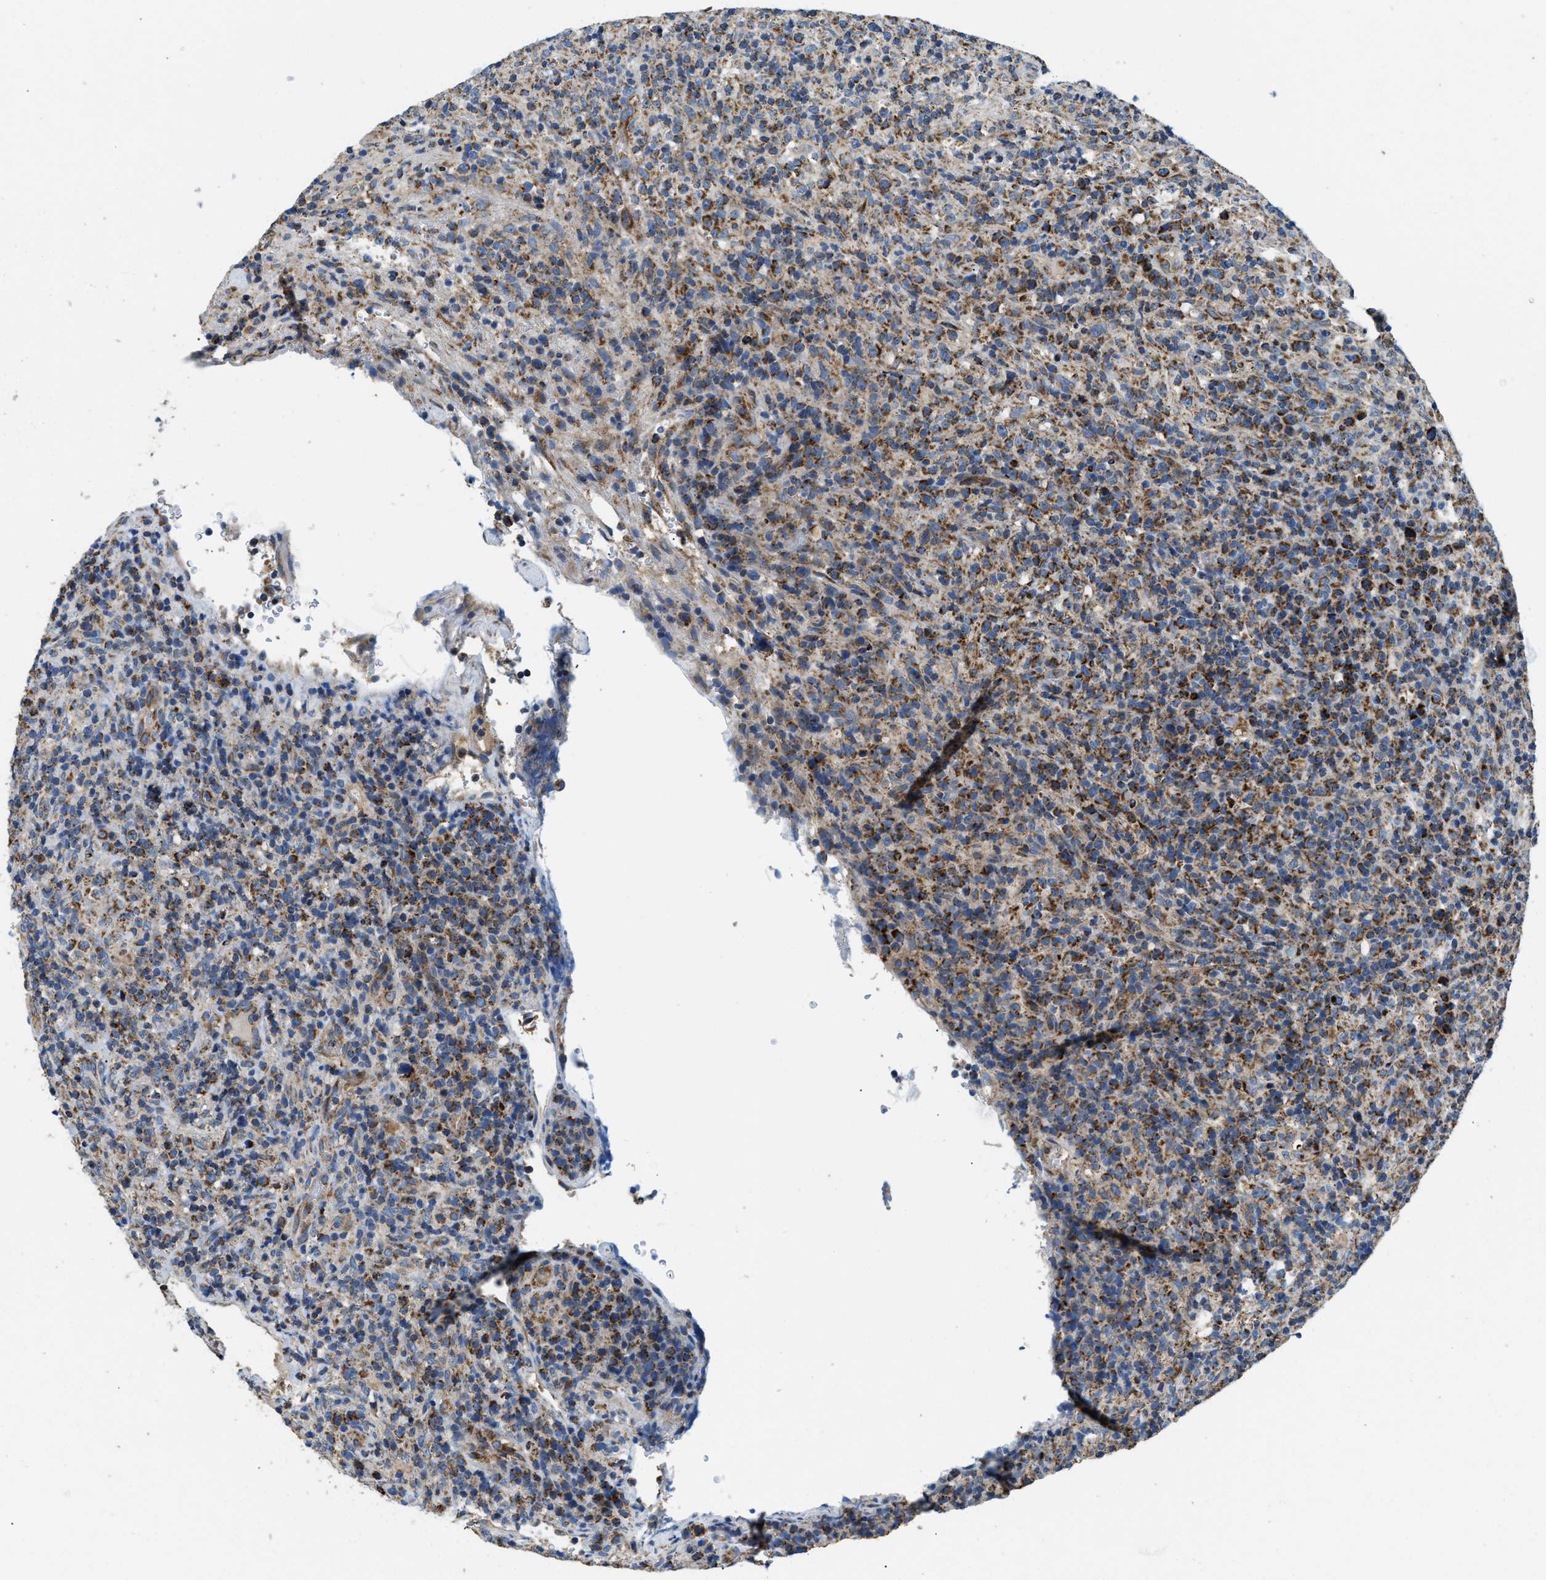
{"staining": {"intensity": "moderate", "quantity": "25%-75%", "location": "cytoplasmic/membranous"}, "tissue": "lymphoma", "cell_type": "Tumor cells", "image_type": "cancer", "snomed": [{"axis": "morphology", "description": "Malignant lymphoma, non-Hodgkin's type, High grade"}, {"axis": "topography", "description": "Lymph node"}], "caption": "Brown immunohistochemical staining in high-grade malignant lymphoma, non-Hodgkin's type reveals moderate cytoplasmic/membranous staining in approximately 25%-75% of tumor cells.", "gene": "STK33", "patient": {"sex": "female", "age": 76}}